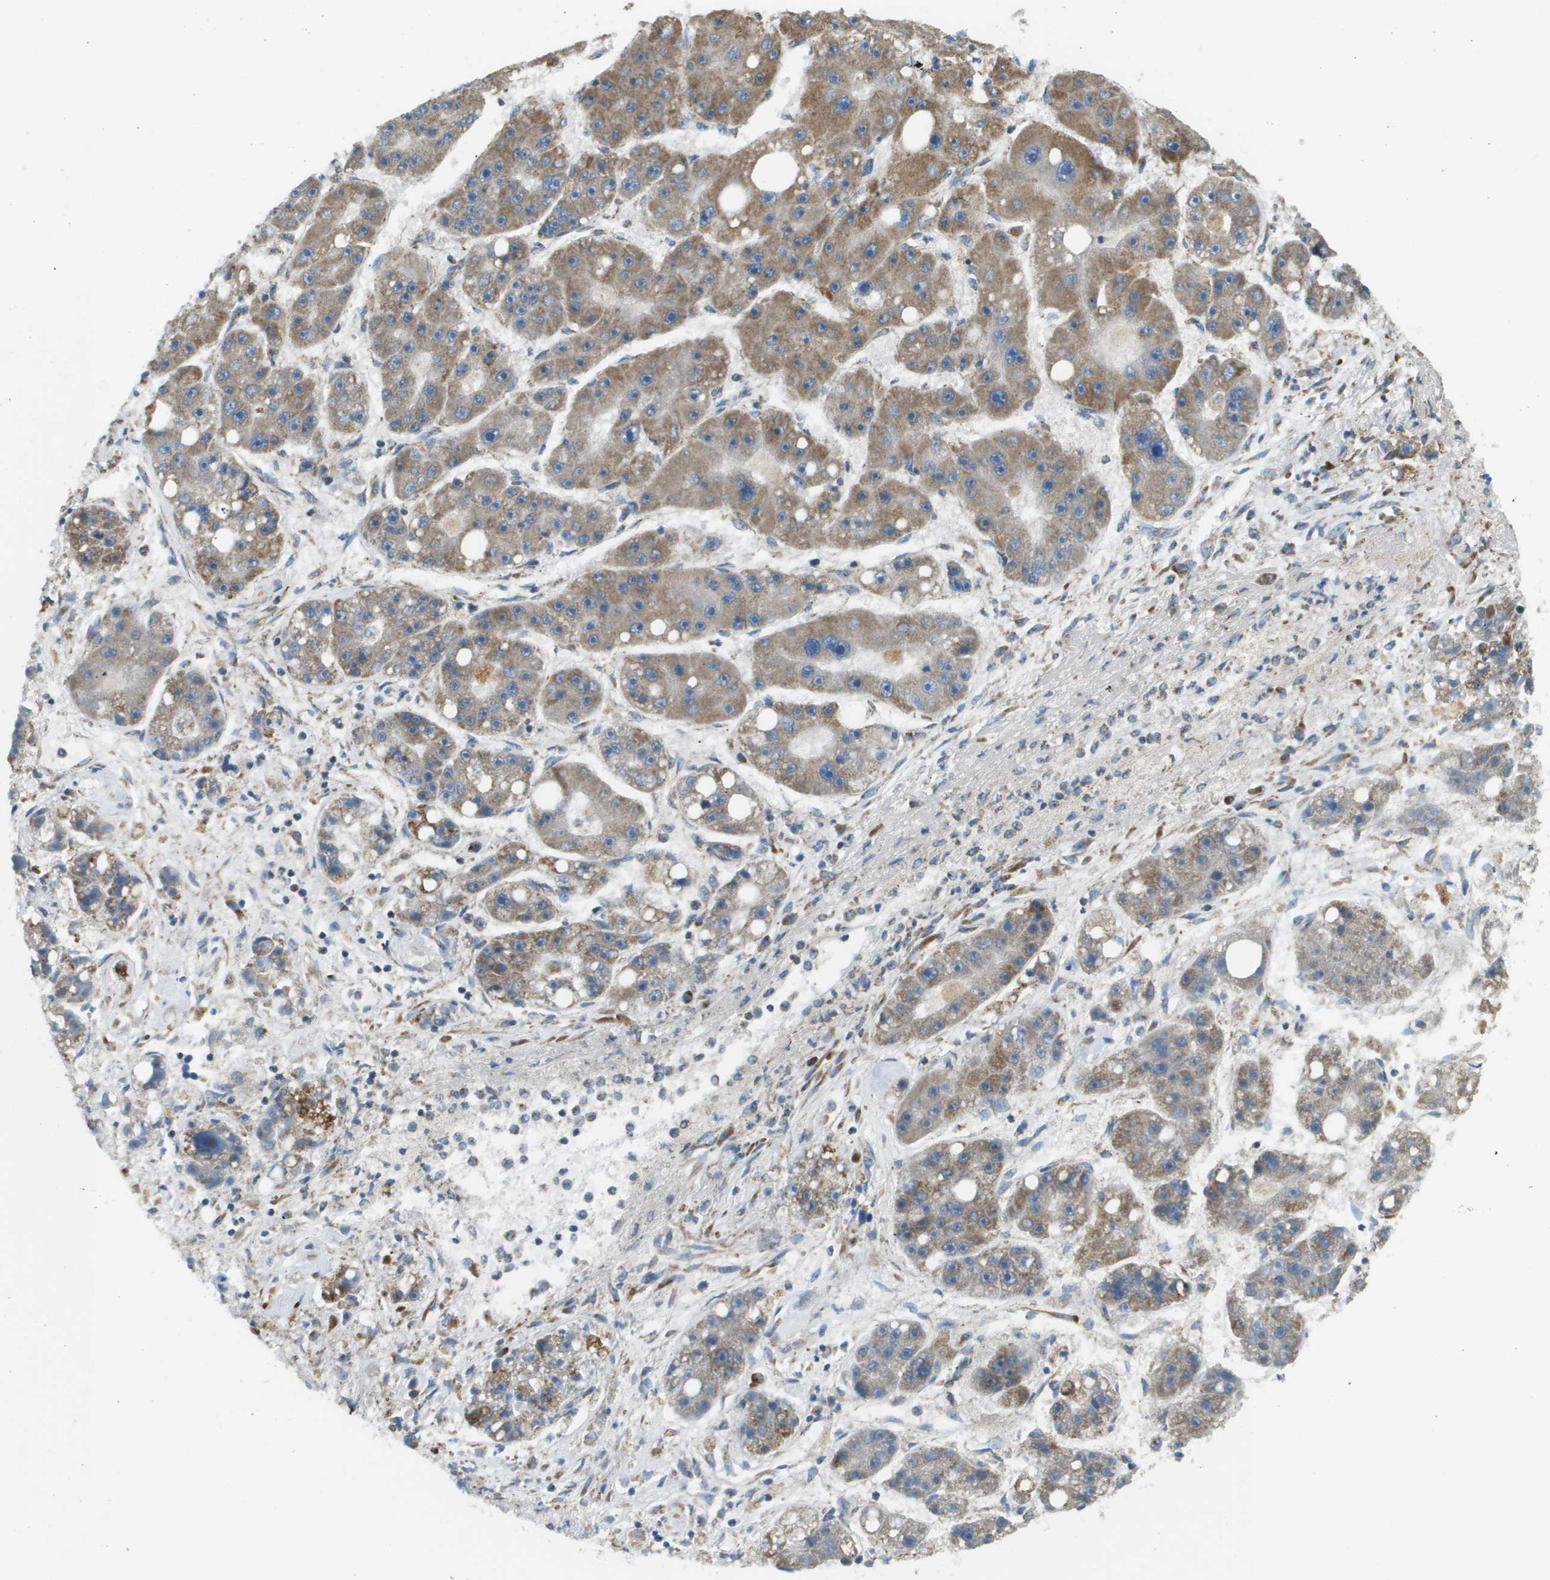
{"staining": {"intensity": "moderate", "quantity": ">75%", "location": "cytoplasmic/membranous"}, "tissue": "liver cancer", "cell_type": "Tumor cells", "image_type": "cancer", "snomed": [{"axis": "morphology", "description": "Carcinoma, Hepatocellular, NOS"}, {"axis": "topography", "description": "Liver"}], "caption": "The image shows immunohistochemical staining of liver hepatocellular carcinoma. There is moderate cytoplasmic/membranous staining is seen in about >75% of tumor cells. Using DAB (brown) and hematoxylin (blue) stains, captured at high magnification using brightfield microscopy.", "gene": "NRK", "patient": {"sex": "female", "age": 61}}